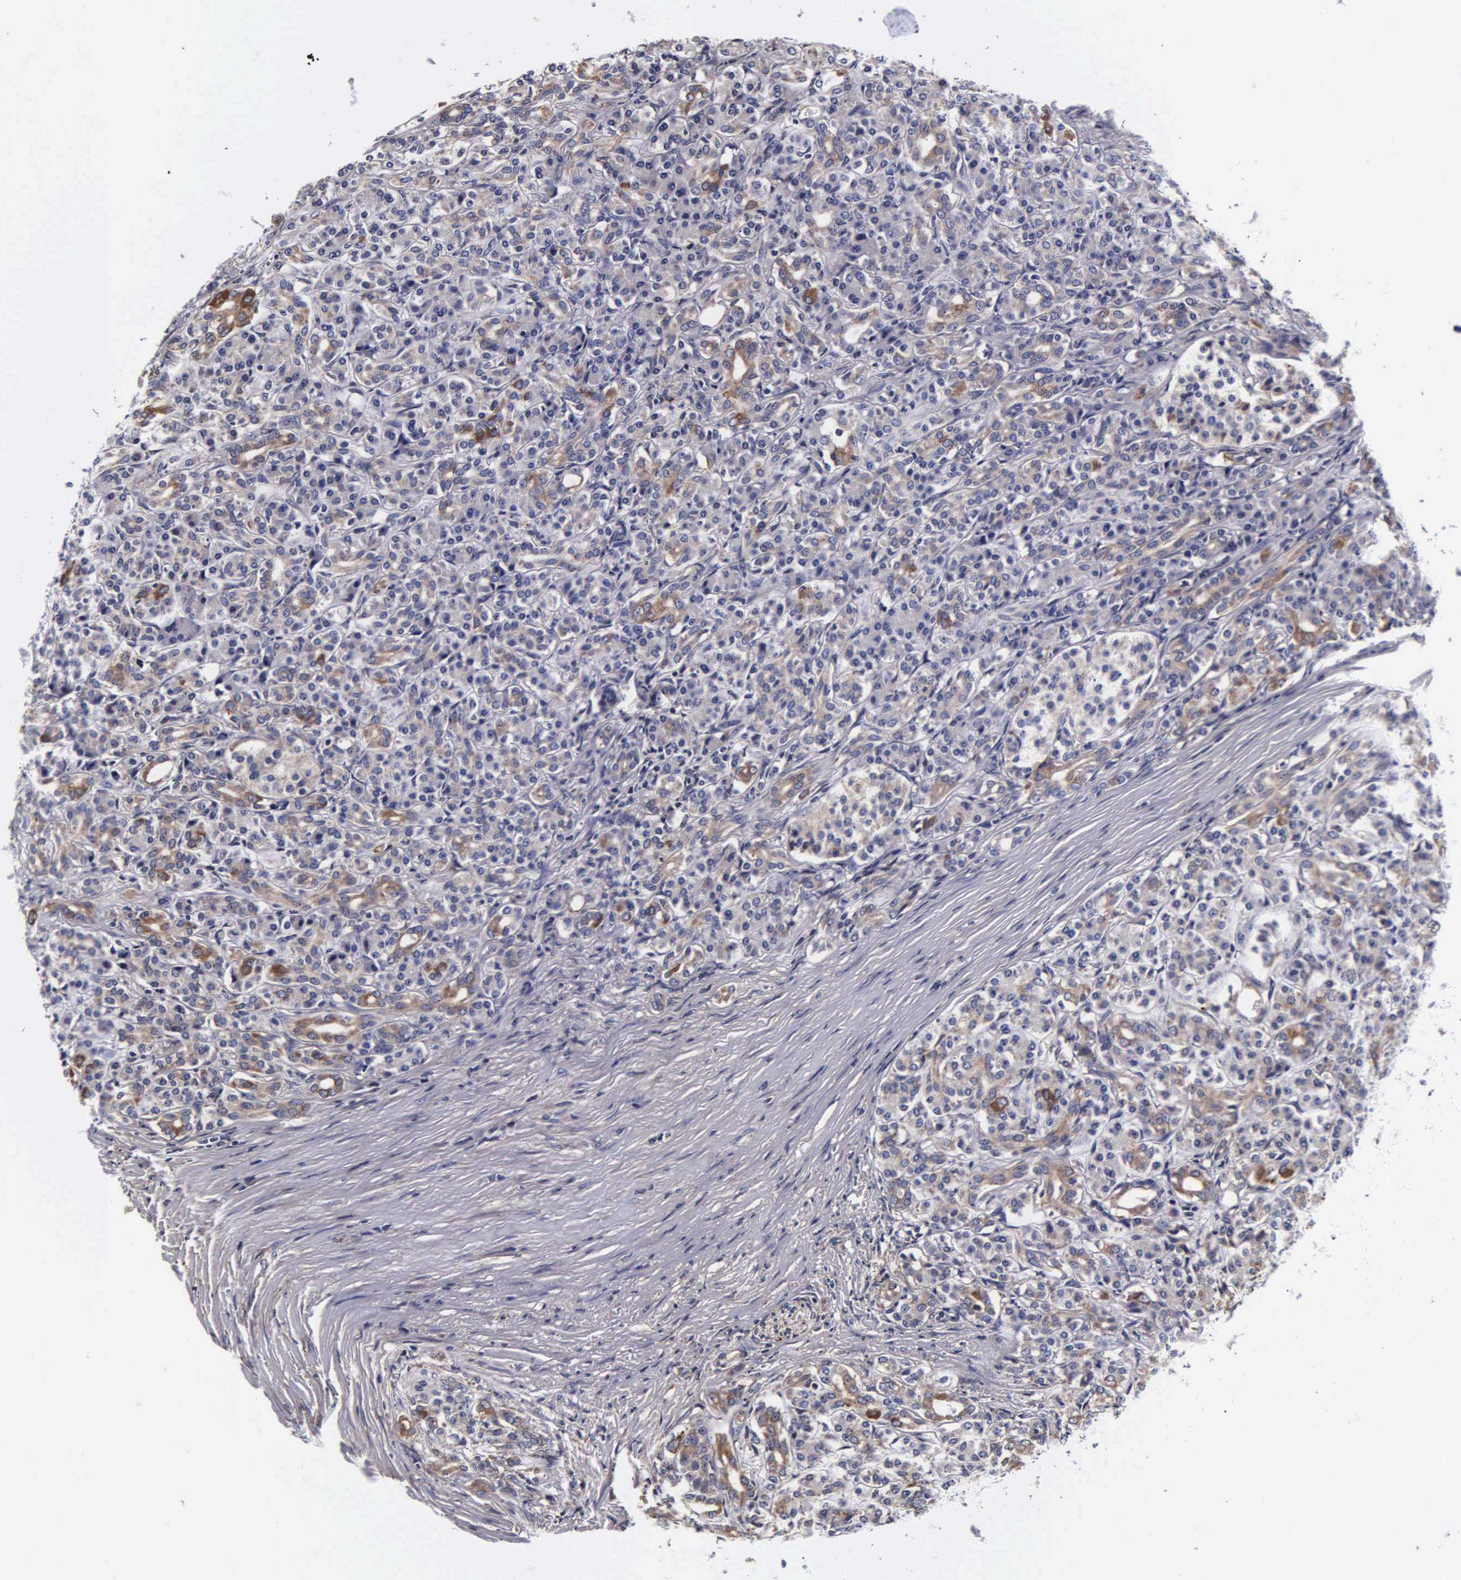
{"staining": {"intensity": "weak", "quantity": "25%-75%", "location": "cytoplasmic/membranous"}, "tissue": "pancreas", "cell_type": "Exocrine glandular cells", "image_type": "normal", "snomed": [{"axis": "morphology", "description": "Normal tissue, NOS"}, {"axis": "topography", "description": "Lymph node"}, {"axis": "topography", "description": "Pancreas"}], "caption": "Brown immunohistochemical staining in unremarkable human pancreas demonstrates weak cytoplasmic/membranous positivity in about 25%-75% of exocrine glandular cells. (DAB IHC with brightfield microscopy, high magnification).", "gene": "PSMA3", "patient": {"sex": "male", "age": 59}}